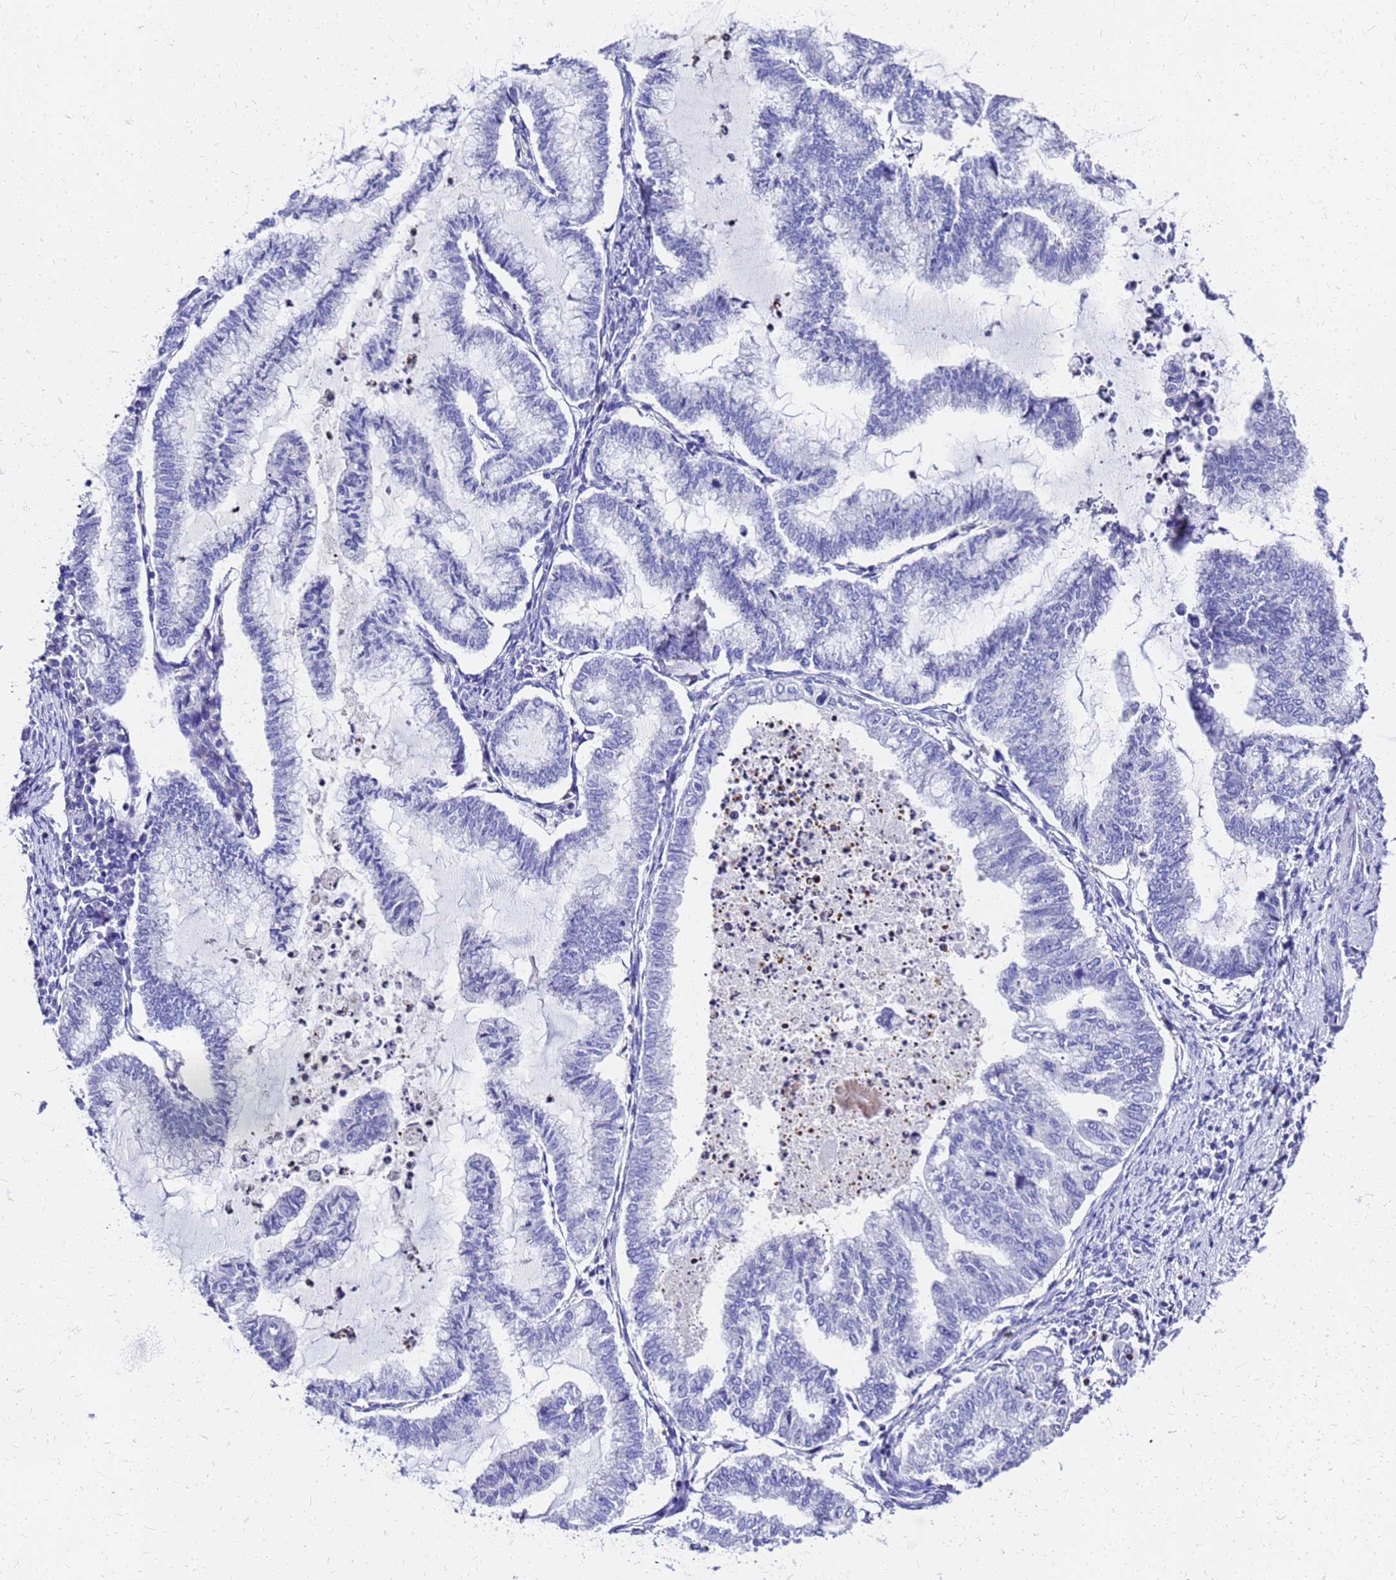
{"staining": {"intensity": "negative", "quantity": "none", "location": "none"}, "tissue": "endometrial cancer", "cell_type": "Tumor cells", "image_type": "cancer", "snomed": [{"axis": "morphology", "description": "Adenocarcinoma, NOS"}, {"axis": "topography", "description": "Endometrium"}], "caption": "The histopathology image displays no staining of tumor cells in adenocarcinoma (endometrial).", "gene": "SMIM21", "patient": {"sex": "female", "age": 79}}